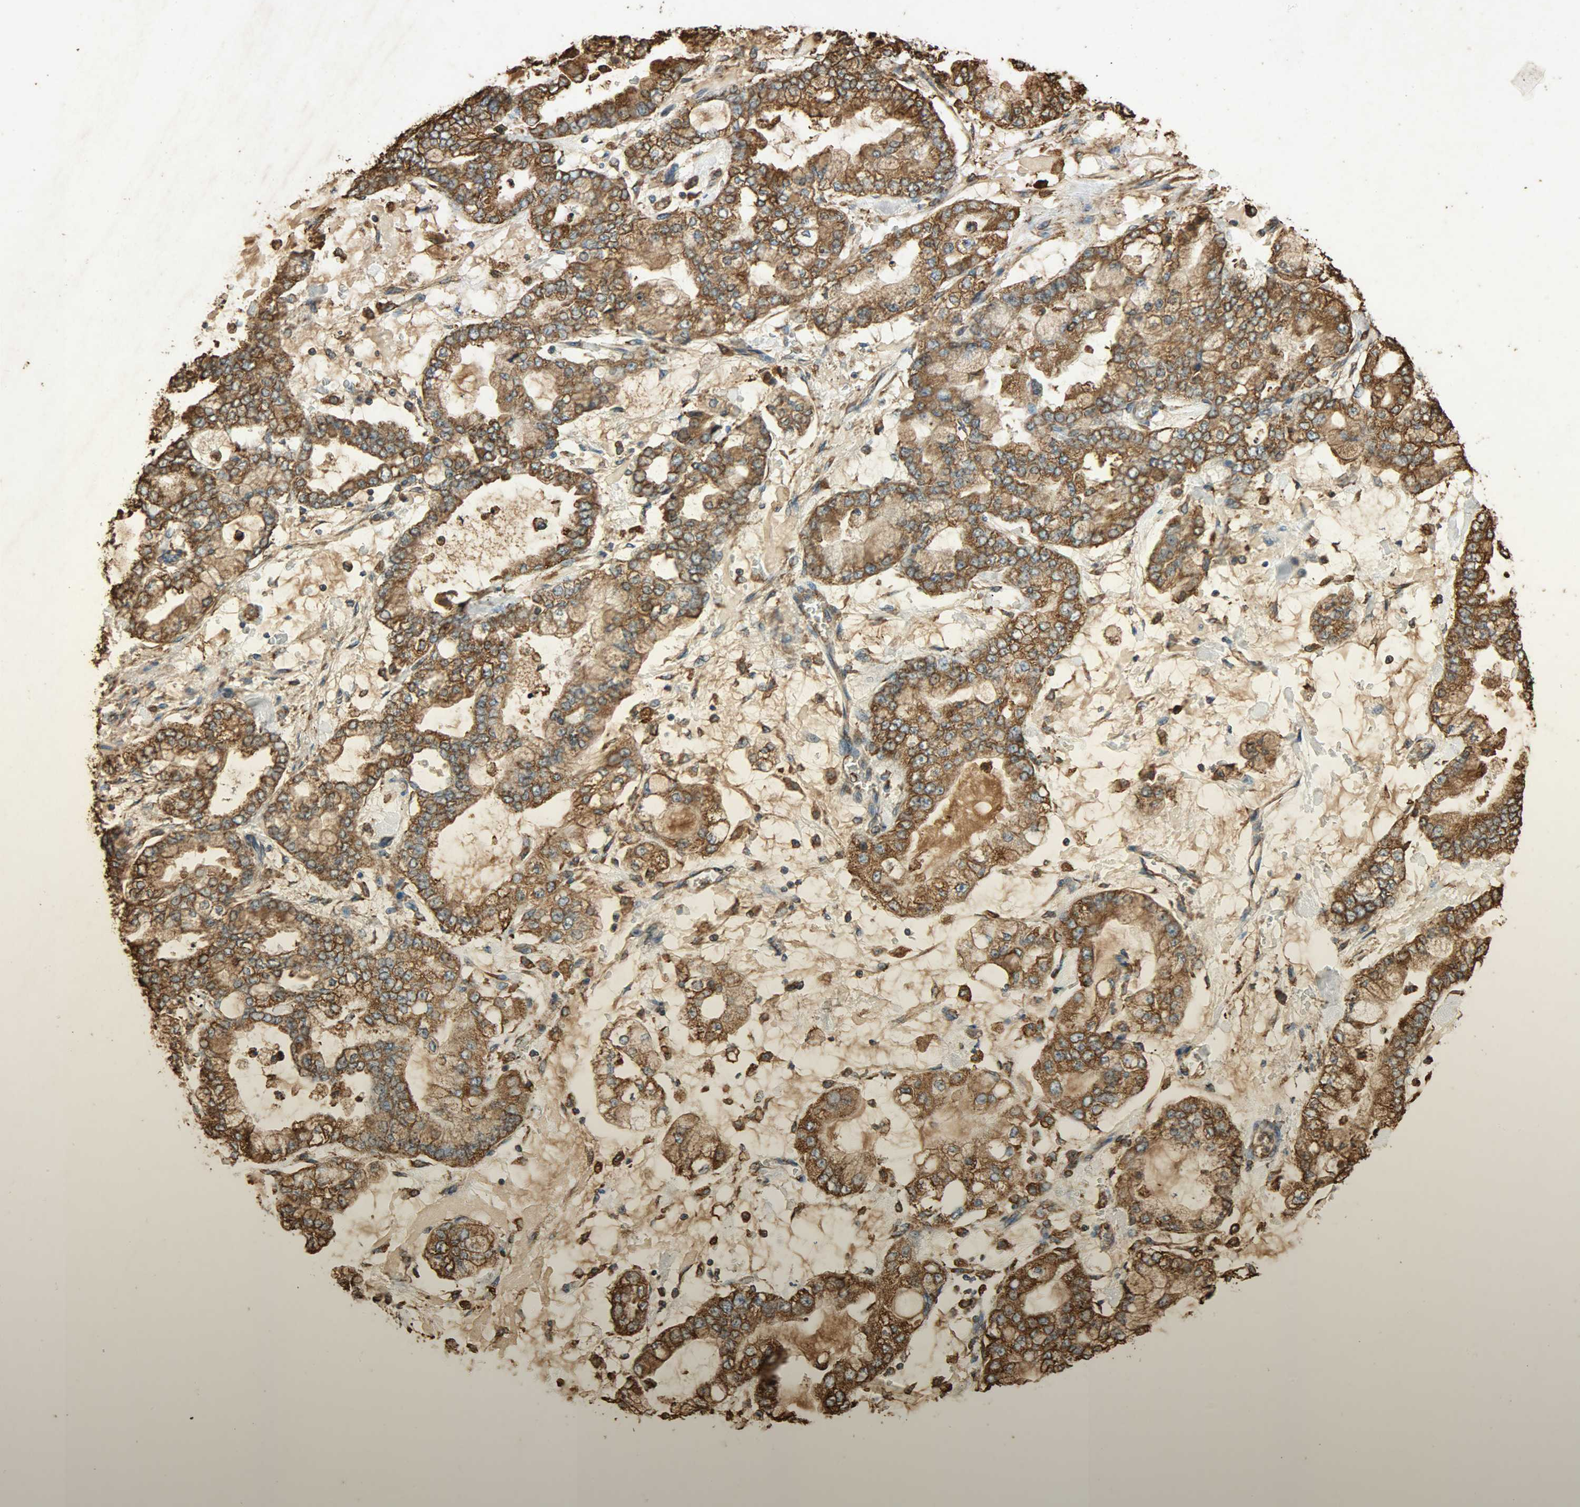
{"staining": {"intensity": "moderate", "quantity": ">75%", "location": "cytoplasmic/membranous"}, "tissue": "stomach cancer", "cell_type": "Tumor cells", "image_type": "cancer", "snomed": [{"axis": "morphology", "description": "Normal tissue, NOS"}, {"axis": "morphology", "description": "Adenocarcinoma, NOS"}, {"axis": "topography", "description": "Stomach, upper"}, {"axis": "topography", "description": "Stomach"}], "caption": "An image of human stomach adenocarcinoma stained for a protein reveals moderate cytoplasmic/membranous brown staining in tumor cells.", "gene": "HSP90B1", "patient": {"sex": "male", "age": 76}}